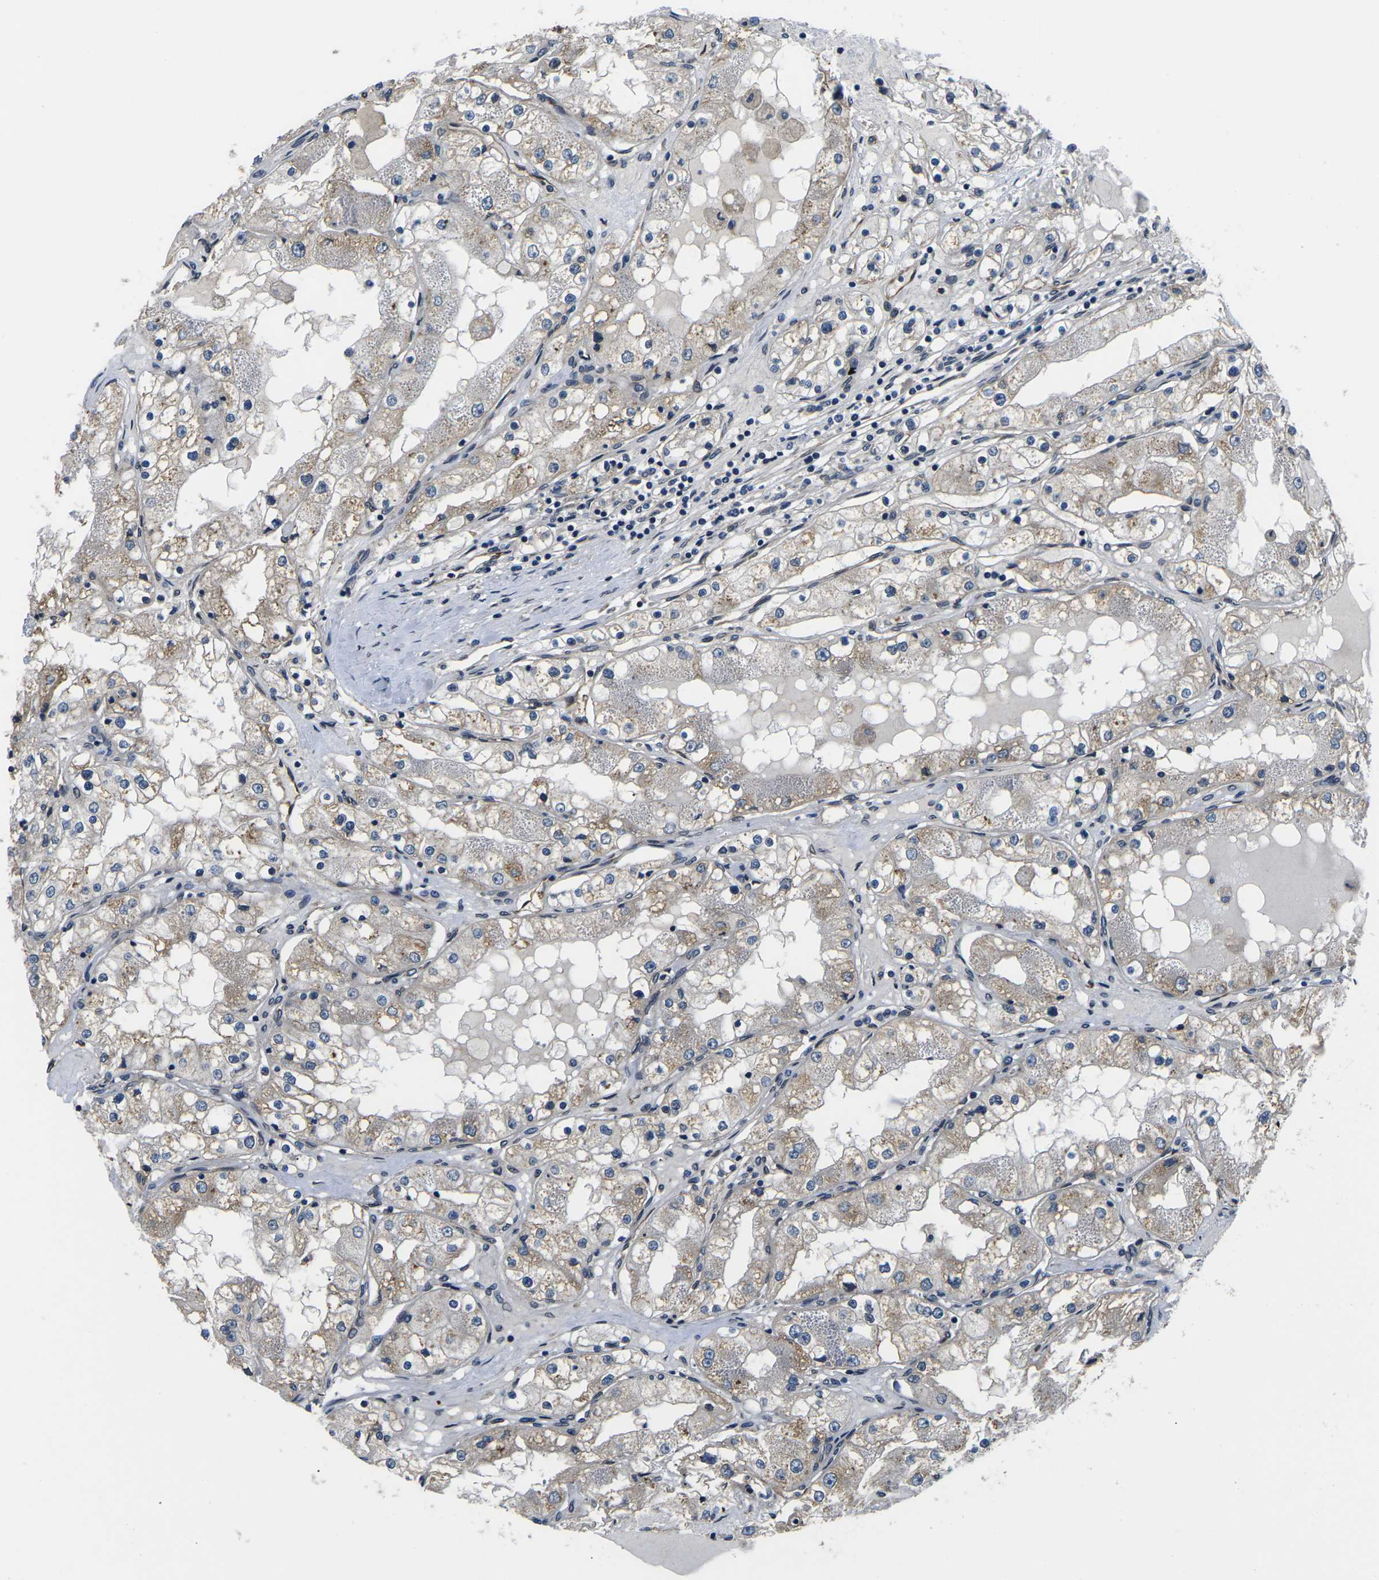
{"staining": {"intensity": "weak", "quantity": "25%-75%", "location": "cytoplasmic/membranous"}, "tissue": "renal cancer", "cell_type": "Tumor cells", "image_type": "cancer", "snomed": [{"axis": "morphology", "description": "Adenocarcinoma, NOS"}, {"axis": "topography", "description": "Kidney"}], "caption": "Immunohistochemical staining of renal cancer (adenocarcinoma) shows low levels of weak cytoplasmic/membranous staining in approximately 25%-75% of tumor cells. (DAB = brown stain, brightfield microscopy at high magnification).", "gene": "SNX10", "patient": {"sex": "male", "age": 68}}